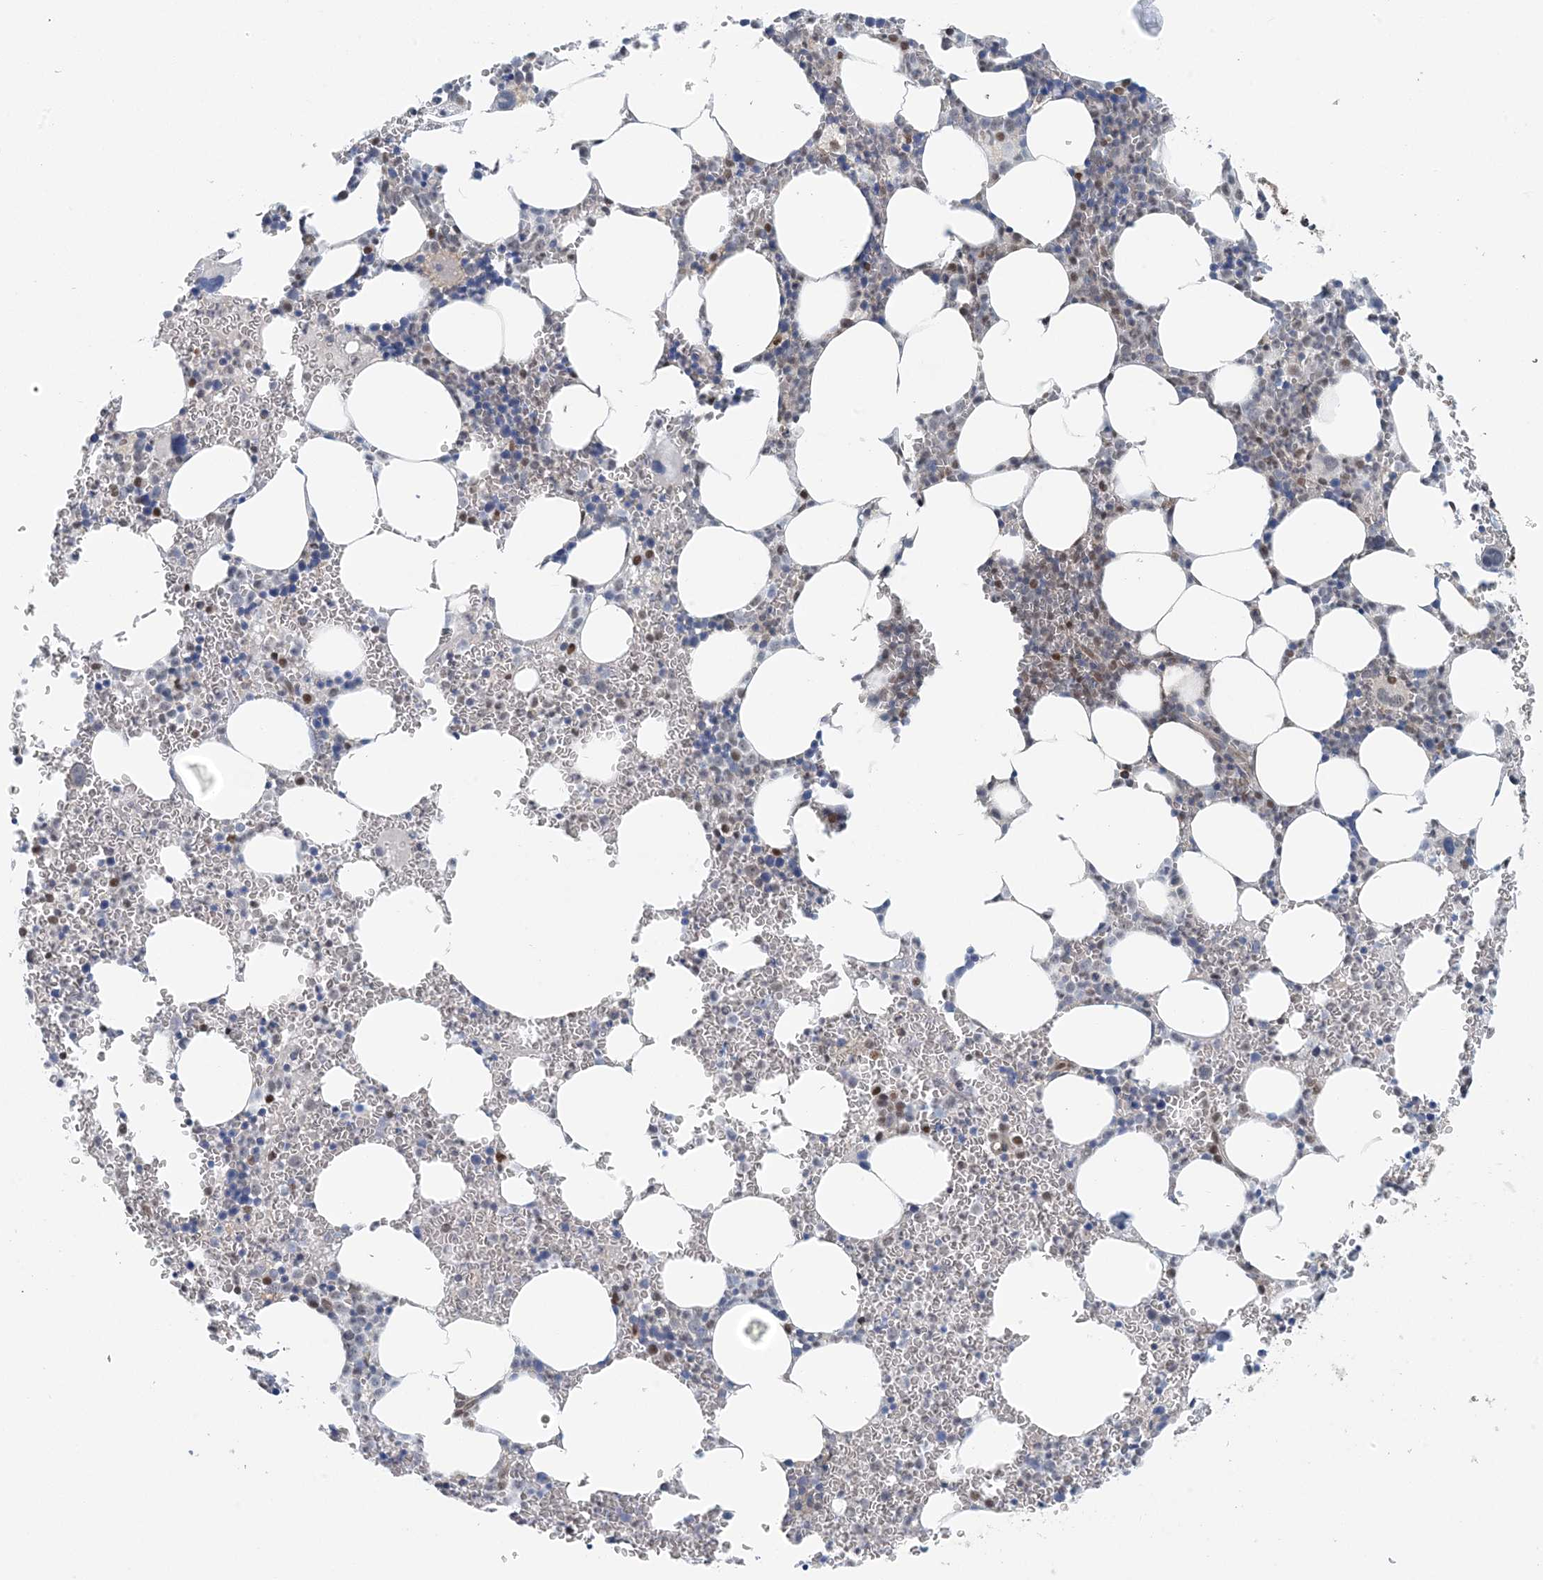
{"staining": {"intensity": "moderate", "quantity": "<25%", "location": "nuclear"}, "tissue": "bone marrow", "cell_type": "Hematopoietic cells", "image_type": "normal", "snomed": [{"axis": "morphology", "description": "Normal tissue, NOS"}, {"axis": "topography", "description": "Bone marrow"}], "caption": "Immunohistochemical staining of benign bone marrow demonstrates low levels of moderate nuclear positivity in about <25% of hematopoietic cells.", "gene": "HIKESHI", "patient": {"sex": "female", "age": 78}}